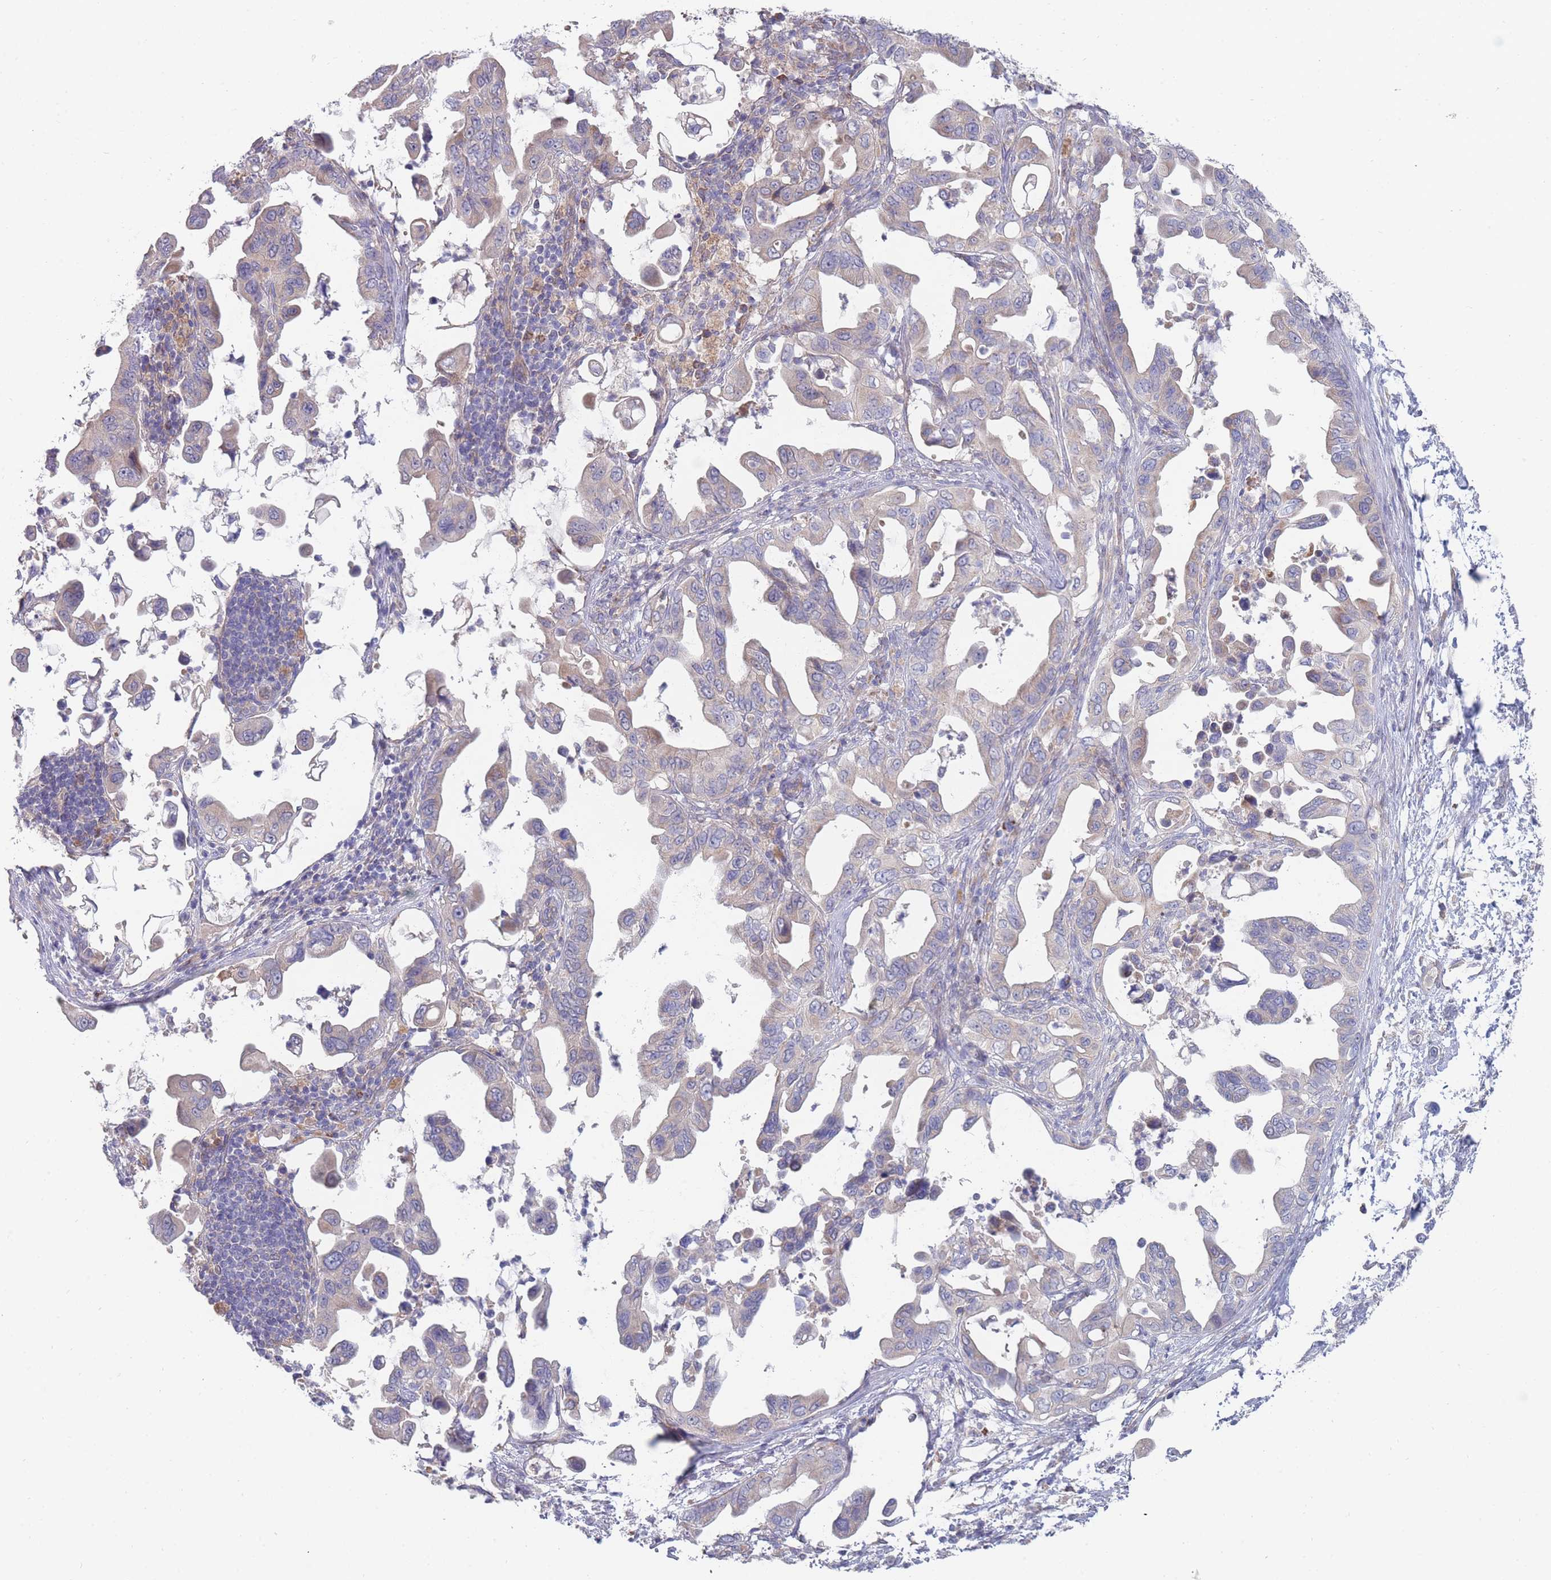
{"staining": {"intensity": "weak", "quantity": "<25%", "location": "cytoplasmic/membranous"}, "tissue": "pancreatic cancer", "cell_type": "Tumor cells", "image_type": "cancer", "snomed": [{"axis": "morphology", "description": "Adenocarcinoma, NOS"}, {"axis": "topography", "description": "Pancreas"}], "caption": "There is no significant staining in tumor cells of pancreatic cancer. (DAB (3,3'-diaminobenzidine) immunohistochemistry visualized using brightfield microscopy, high magnification).", "gene": "NUB1", "patient": {"sex": "male", "age": 61}}